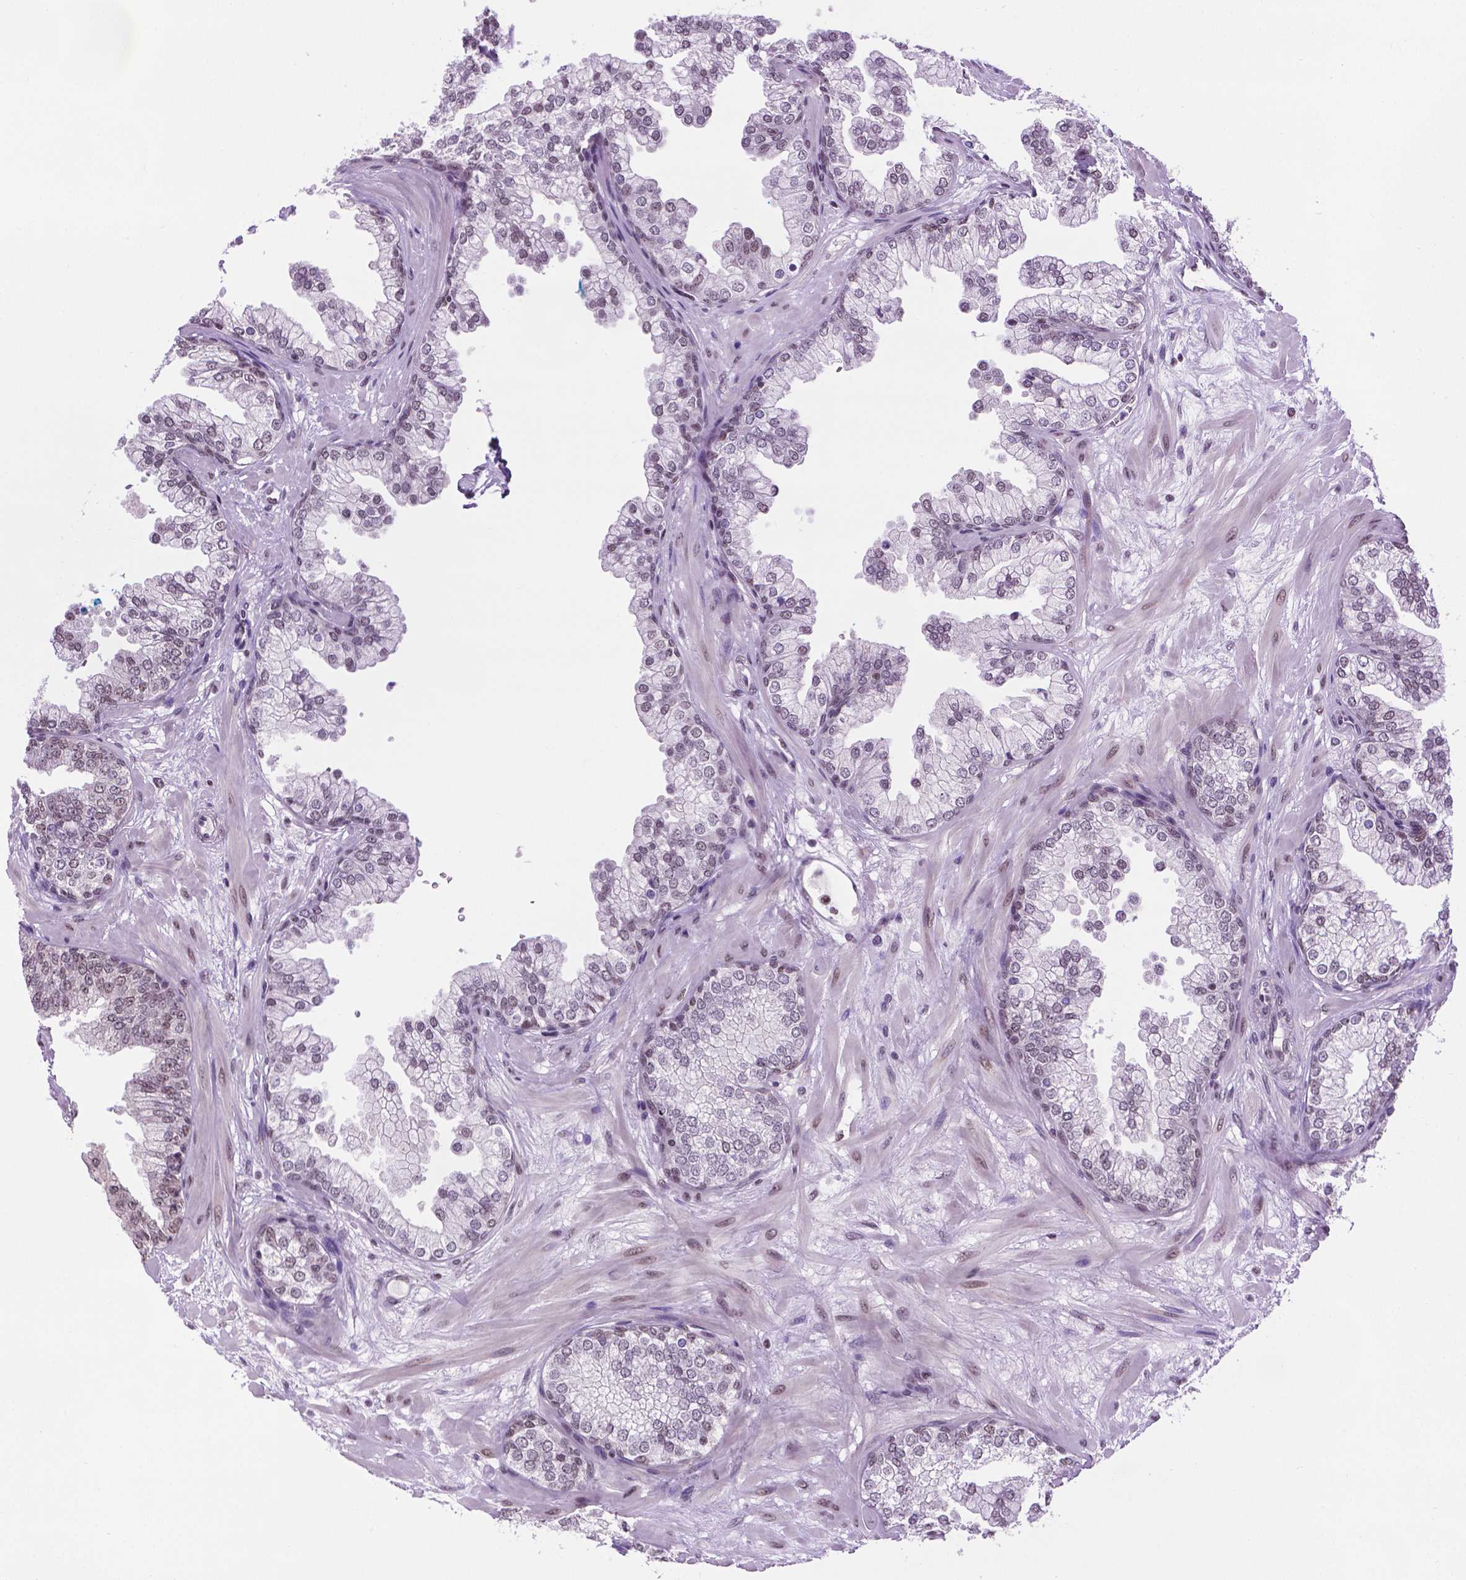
{"staining": {"intensity": "negative", "quantity": "none", "location": "none"}, "tissue": "prostate", "cell_type": "Glandular cells", "image_type": "normal", "snomed": [{"axis": "morphology", "description": "Normal tissue, NOS"}, {"axis": "topography", "description": "Prostate"}, {"axis": "topography", "description": "Peripheral nerve tissue"}], "caption": "IHC histopathology image of normal human prostate stained for a protein (brown), which reveals no staining in glandular cells. Nuclei are stained in blue.", "gene": "ABI2", "patient": {"sex": "male", "age": 61}}